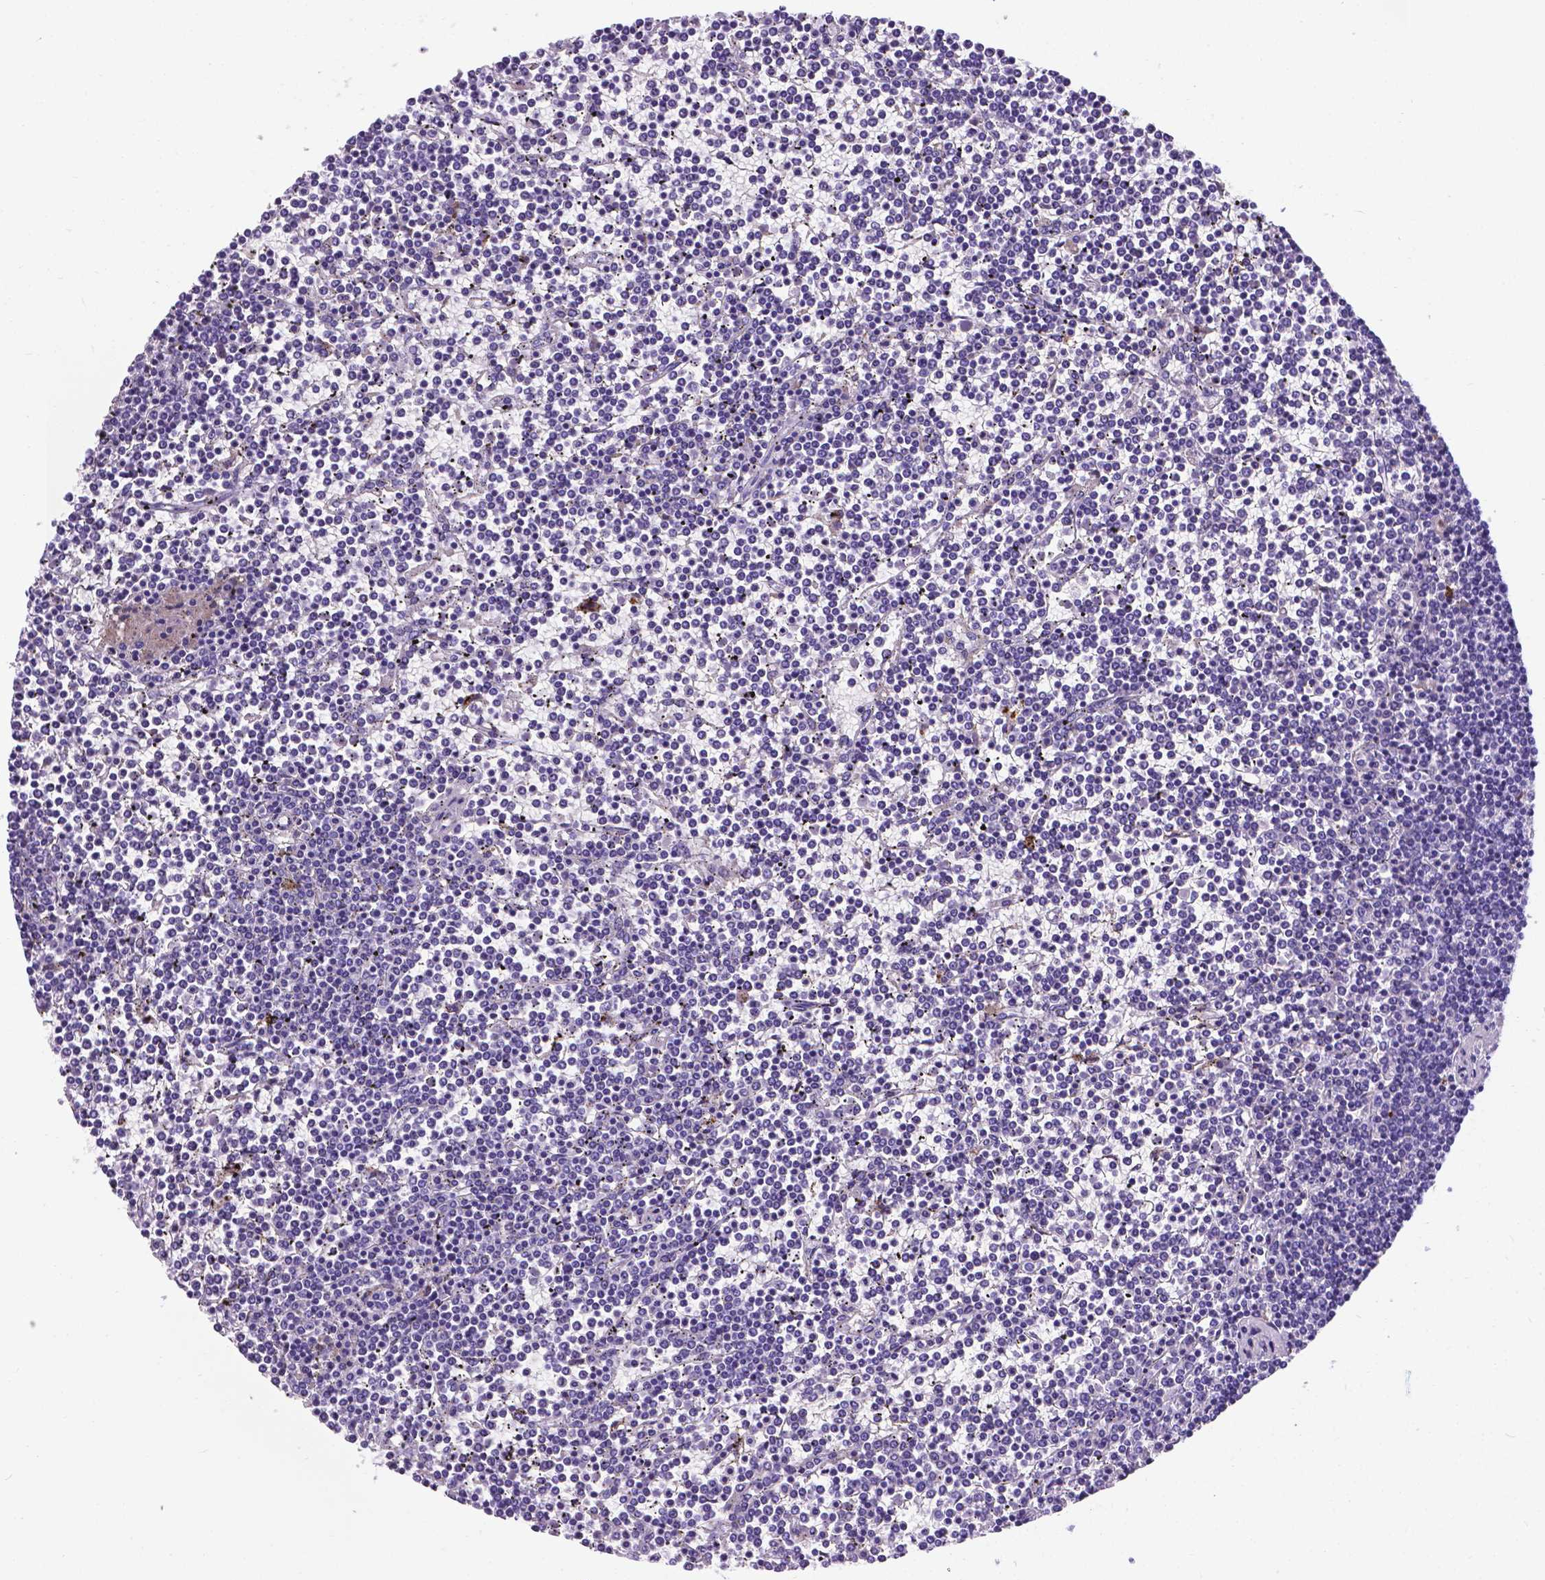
{"staining": {"intensity": "negative", "quantity": "none", "location": "none"}, "tissue": "lymphoma", "cell_type": "Tumor cells", "image_type": "cancer", "snomed": [{"axis": "morphology", "description": "Malignant lymphoma, non-Hodgkin's type, Low grade"}, {"axis": "topography", "description": "Spleen"}], "caption": "Histopathology image shows no significant protein expression in tumor cells of lymphoma.", "gene": "APOE", "patient": {"sex": "female", "age": 19}}